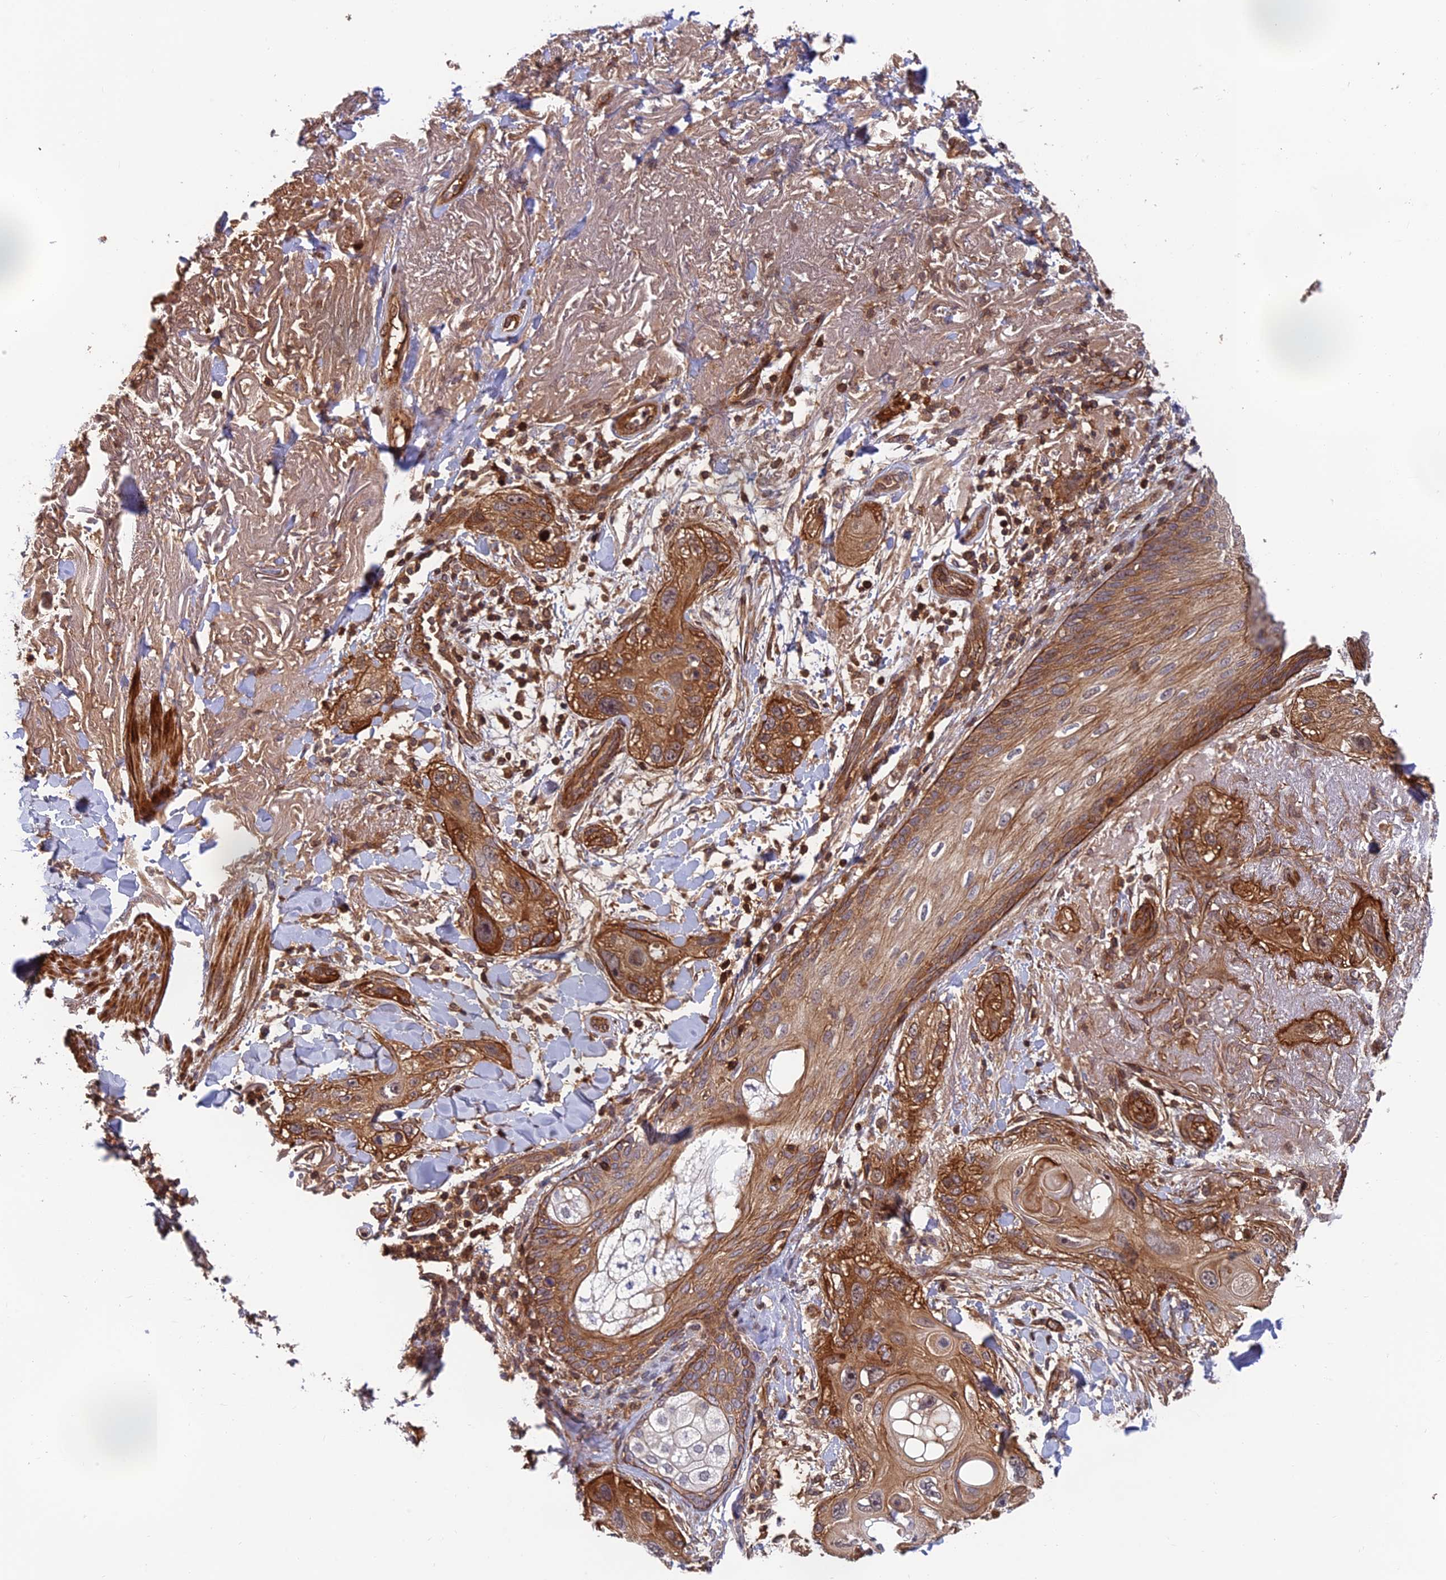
{"staining": {"intensity": "moderate", "quantity": ">75%", "location": "cytoplasmic/membranous"}, "tissue": "skin cancer", "cell_type": "Tumor cells", "image_type": "cancer", "snomed": [{"axis": "morphology", "description": "Normal tissue, NOS"}, {"axis": "morphology", "description": "Squamous cell carcinoma, NOS"}, {"axis": "topography", "description": "Skin"}], "caption": "Immunohistochemical staining of human squamous cell carcinoma (skin) reveals medium levels of moderate cytoplasmic/membranous expression in approximately >75% of tumor cells.", "gene": "OSBPL1A", "patient": {"sex": "male", "age": 72}}